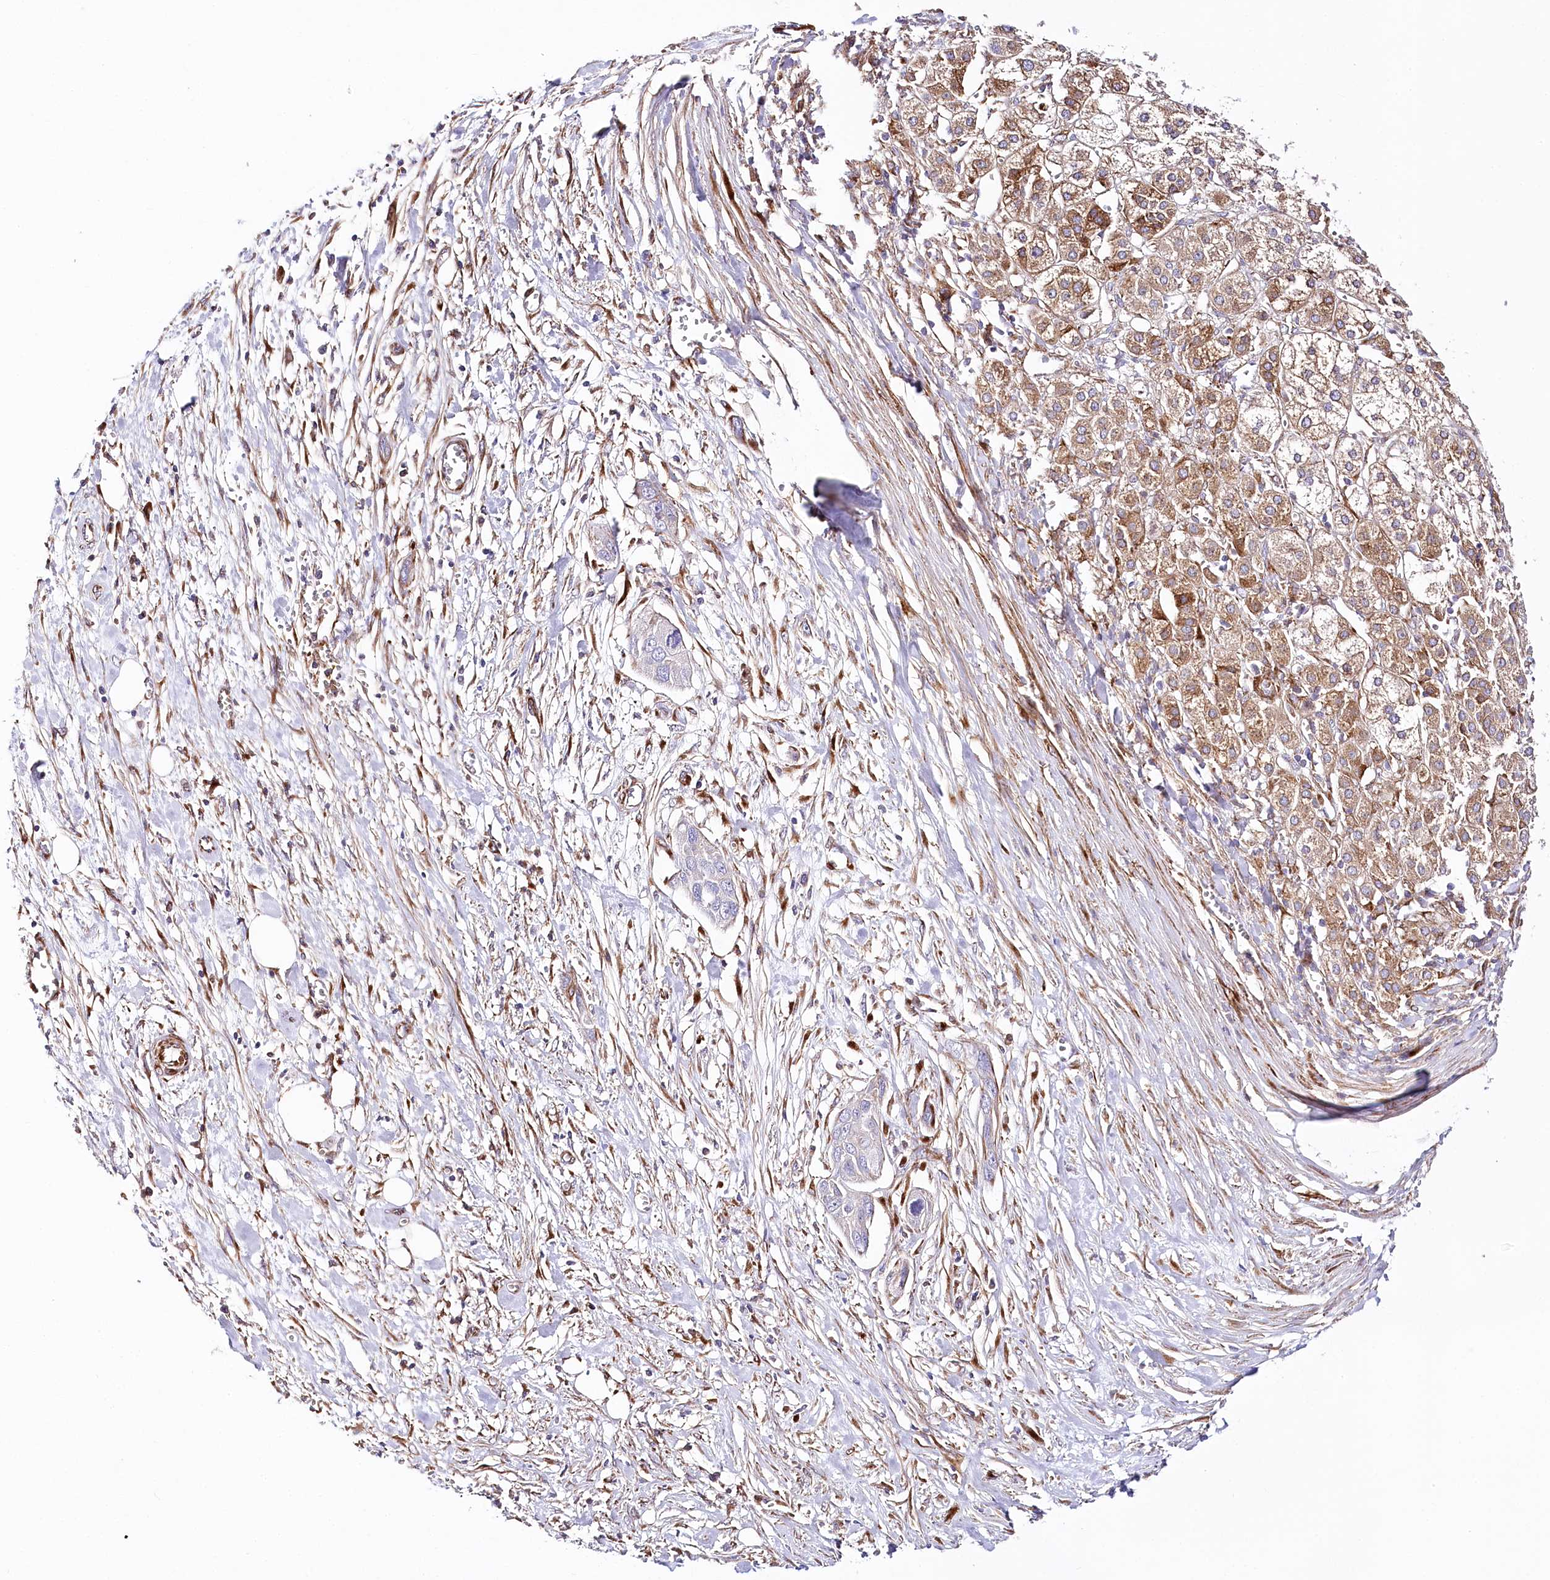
{"staining": {"intensity": "moderate", "quantity": "<25%", "location": "cytoplasmic/membranous"}, "tissue": "pancreatic cancer", "cell_type": "Tumor cells", "image_type": "cancer", "snomed": [{"axis": "morphology", "description": "Adenocarcinoma, NOS"}, {"axis": "topography", "description": "Pancreas"}], "caption": "Immunohistochemistry (IHC) of pancreatic cancer (adenocarcinoma) reveals low levels of moderate cytoplasmic/membranous expression in about <25% of tumor cells.", "gene": "ABRAXAS2", "patient": {"sex": "female", "age": 60}}